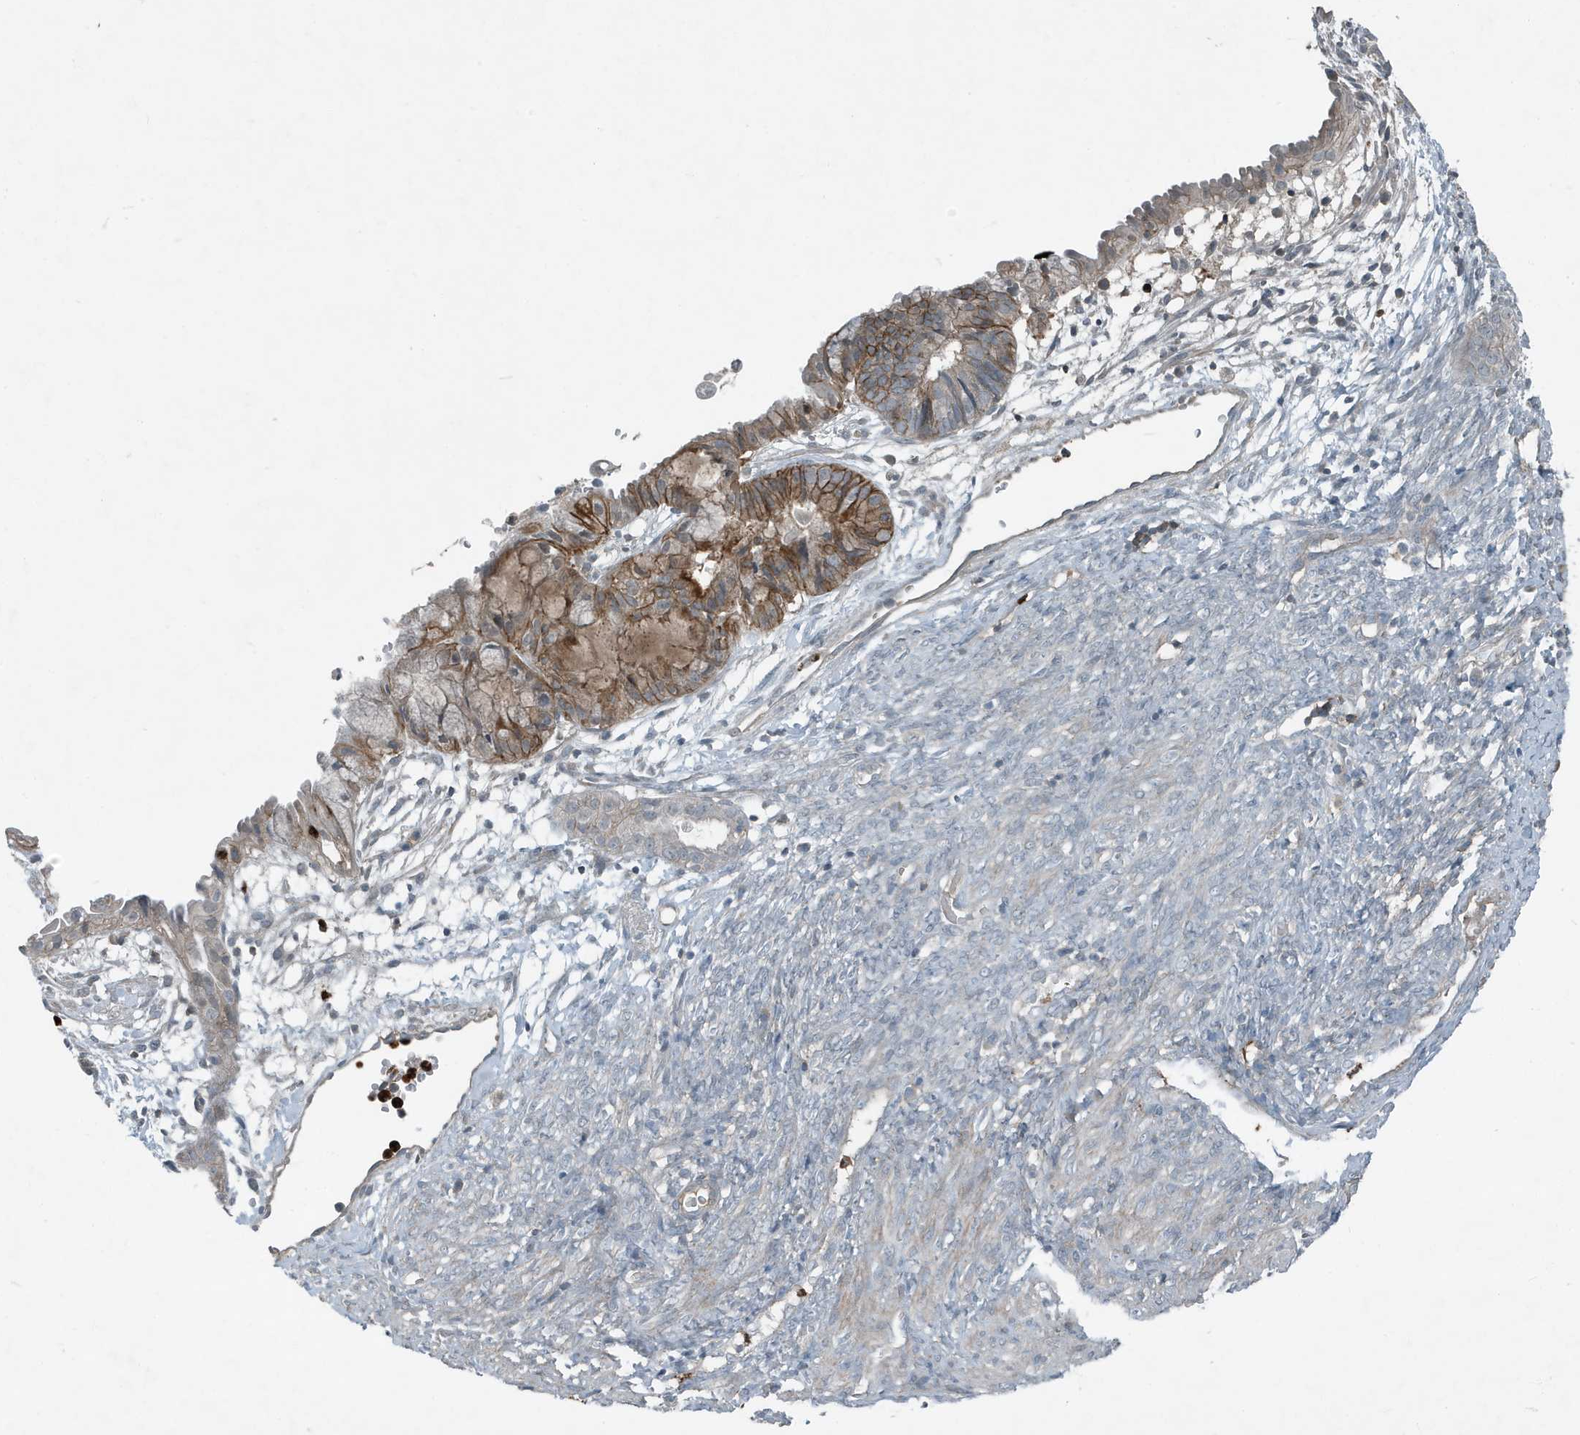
{"staining": {"intensity": "moderate", "quantity": "25%-75%", "location": "cytoplasmic/membranous"}, "tissue": "cervical cancer", "cell_type": "Tumor cells", "image_type": "cancer", "snomed": [{"axis": "morphology", "description": "Normal tissue, NOS"}, {"axis": "morphology", "description": "Adenocarcinoma, NOS"}, {"axis": "topography", "description": "Cervix"}, {"axis": "topography", "description": "Endometrium"}], "caption": "Brown immunohistochemical staining in human adenocarcinoma (cervical) exhibits moderate cytoplasmic/membranous expression in approximately 25%-75% of tumor cells.", "gene": "DAPP1", "patient": {"sex": "female", "age": 86}}